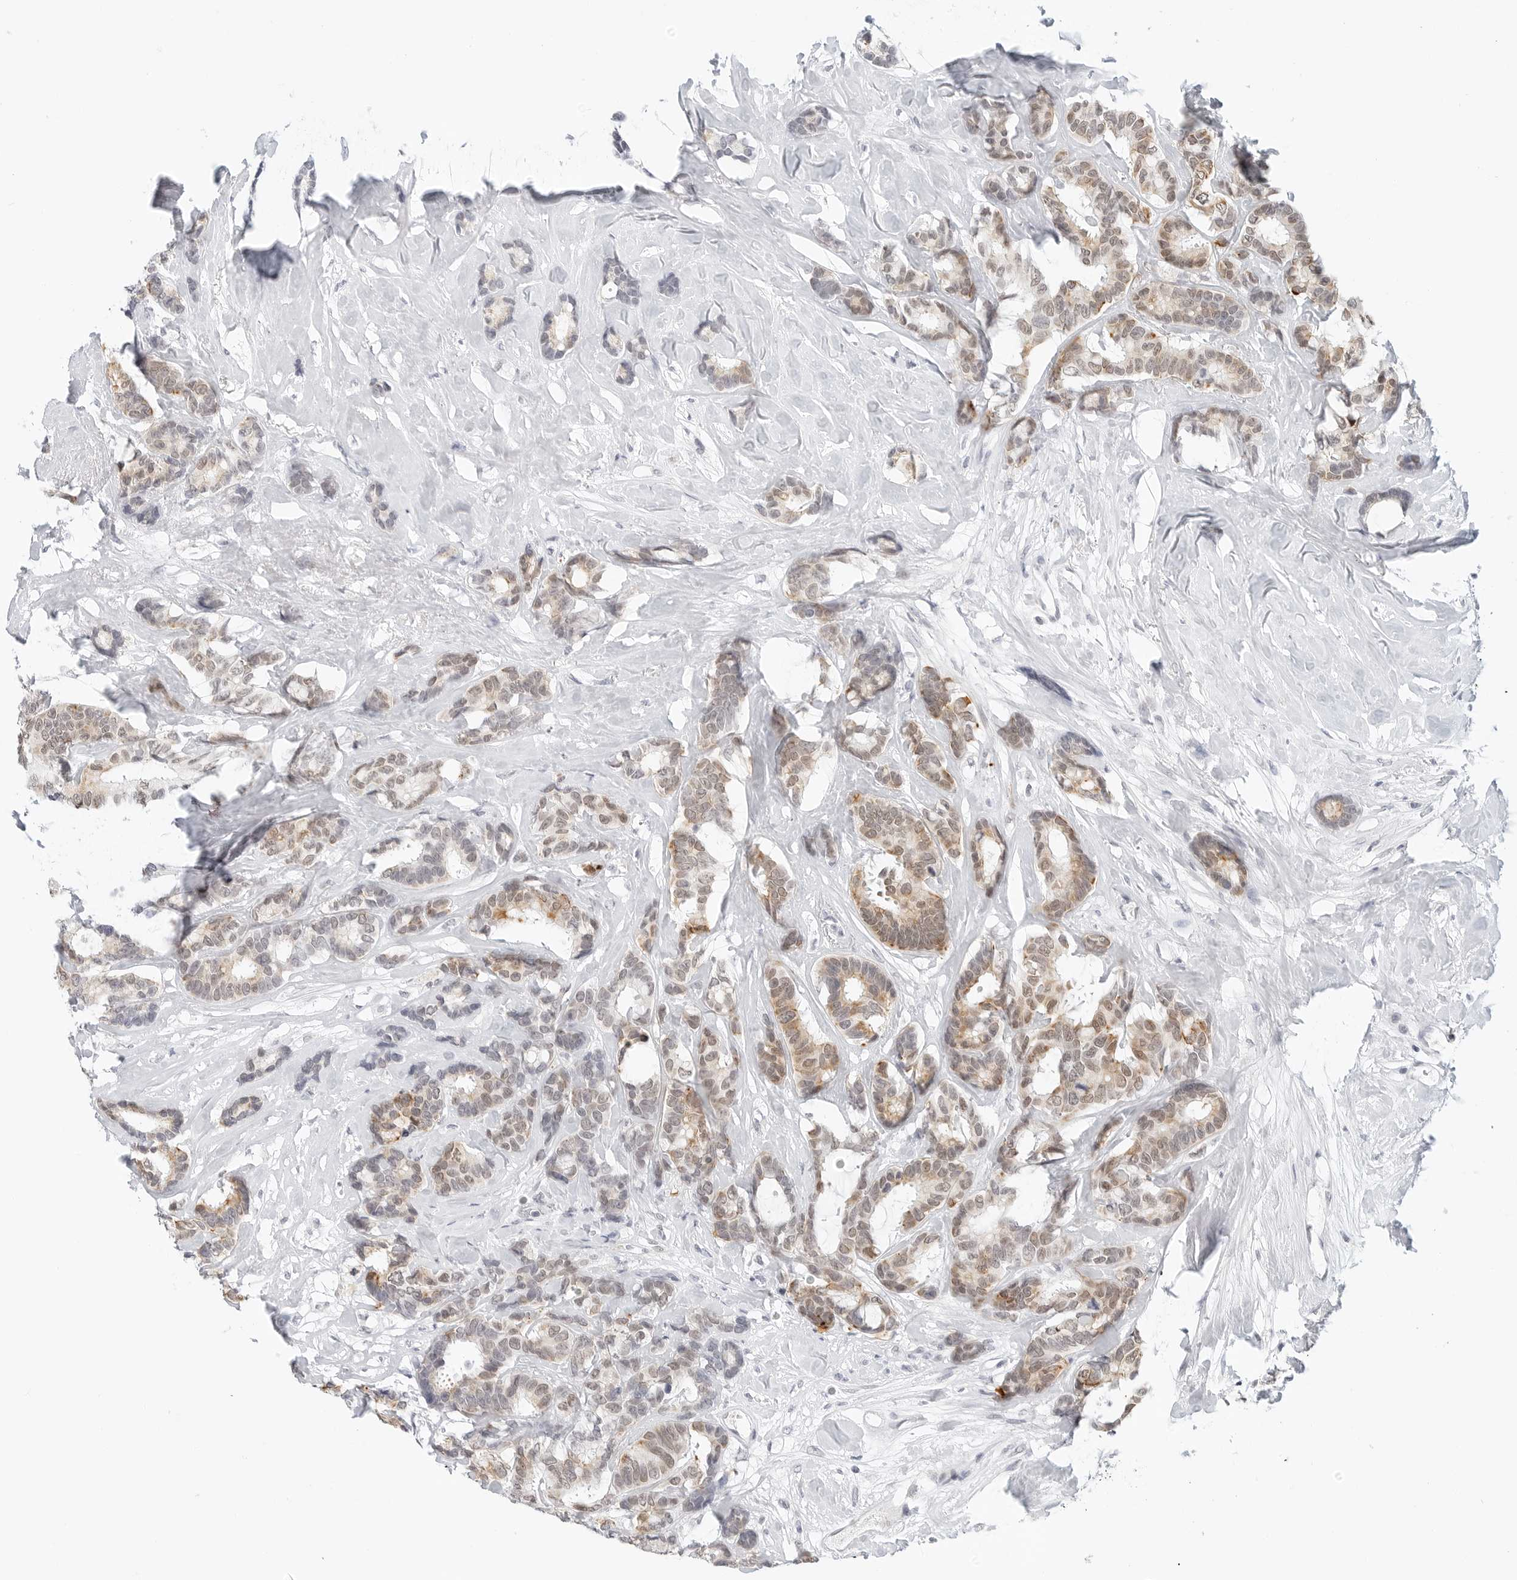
{"staining": {"intensity": "moderate", "quantity": ">75%", "location": "cytoplasmic/membranous"}, "tissue": "breast cancer", "cell_type": "Tumor cells", "image_type": "cancer", "snomed": [{"axis": "morphology", "description": "Duct carcinoma"}, {"axis": "topography", "description": "Breast"}], "caption": "Immunohistochemical staining of intraductal carcinoma (breast) demonstrates moderate cytoplasmic/membranous protein positivity in approximately >75% of tumor cells.", "gene": "TSEN2", "patient": {"sex": "female", "age": 87}}